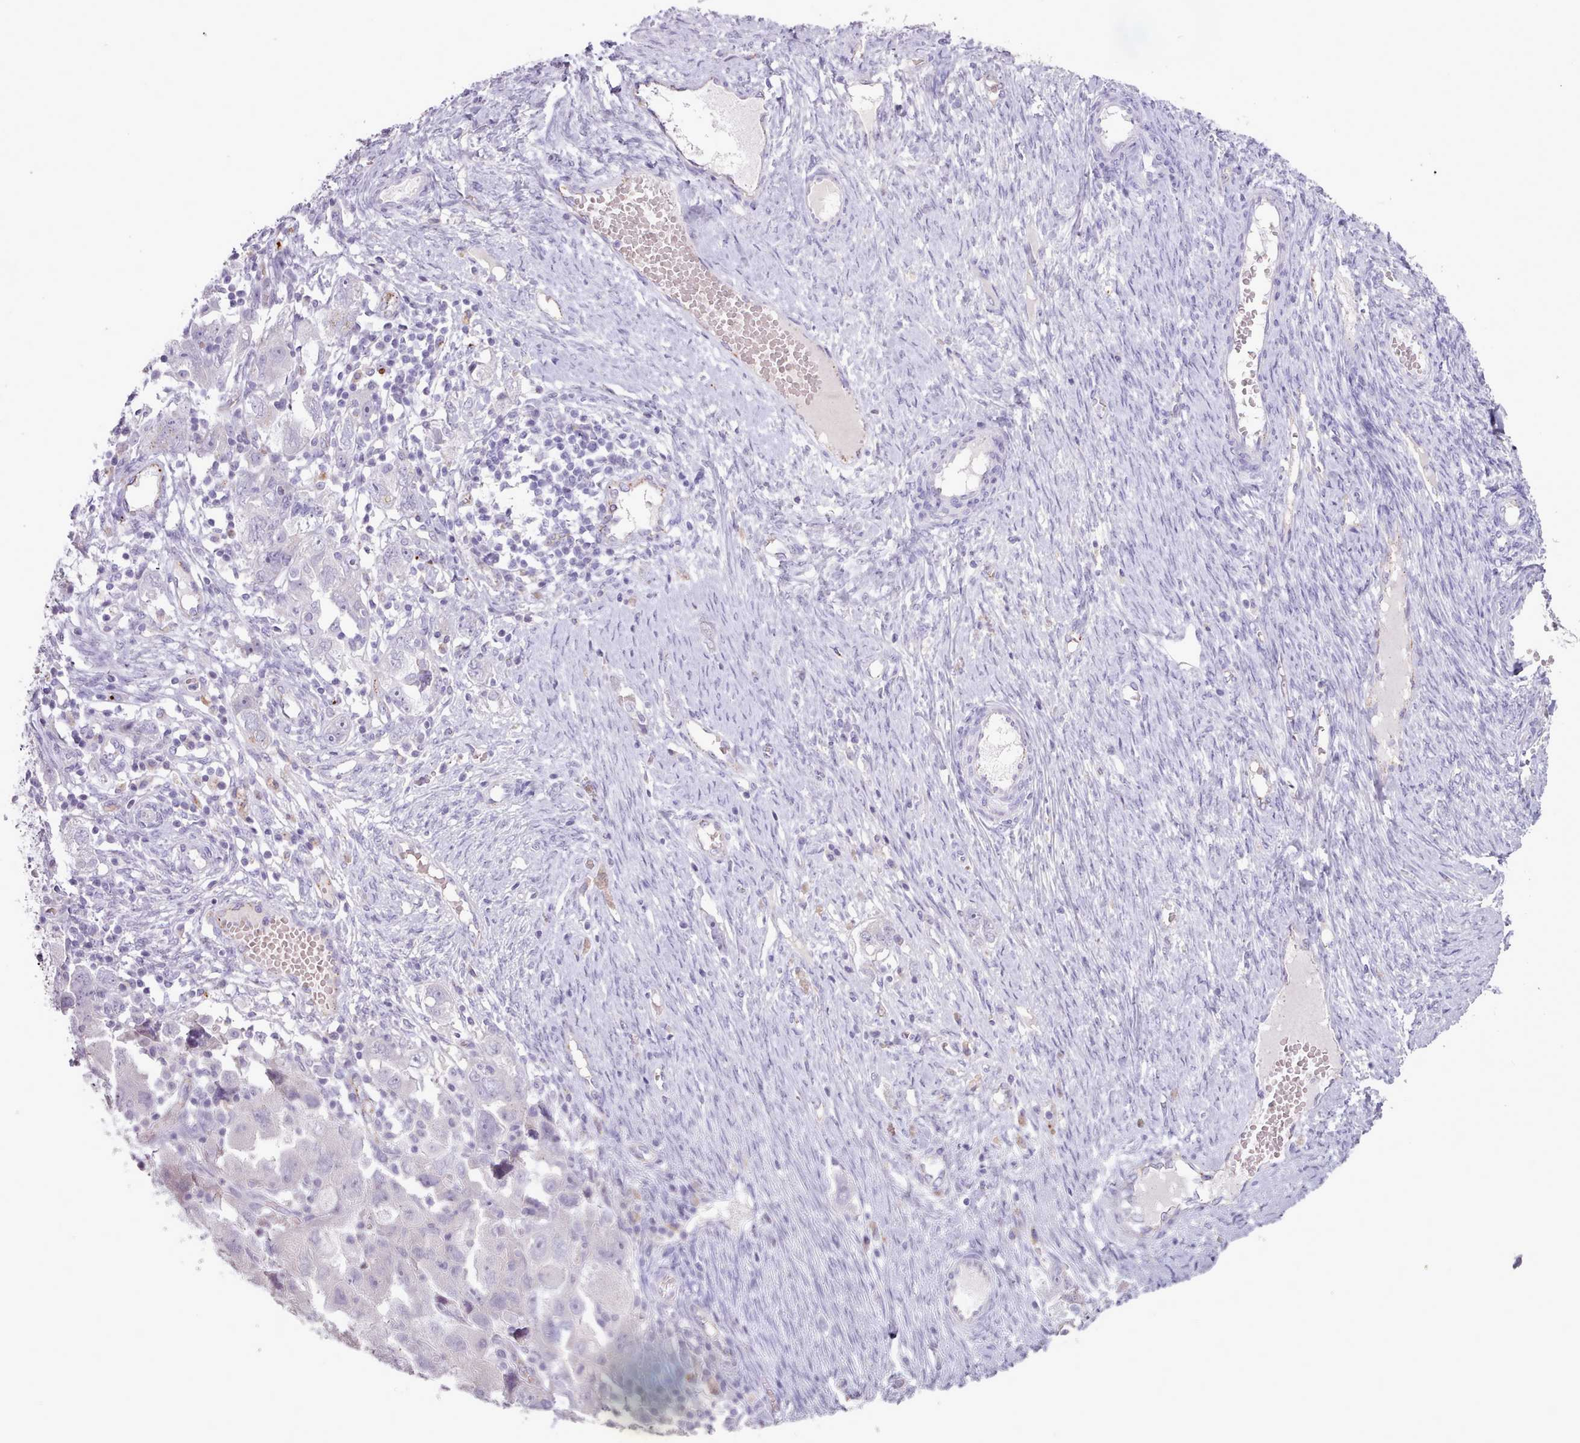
{"staining": {"intensity": "negative", "quantity": "none", "location": "none"}, "tissue": "ovarian cancer", "cell_type": "Tumor cells", "image_type": "cancer", "snomed": [{"axis": "morphology", "description": "Carcinoma, NOS"}, {"axis": "morphology", "description": "Cystadenocarcinoma, serous, NOS"}, {"axis": "topography", "description": "Ovary"}], "caption": "A micrograph of ovarian carcinoma stained for a protein displays no brown staining in tumor cells.", "gene": "ATRAID", "patient": {"sex": "female", "age": 69}}